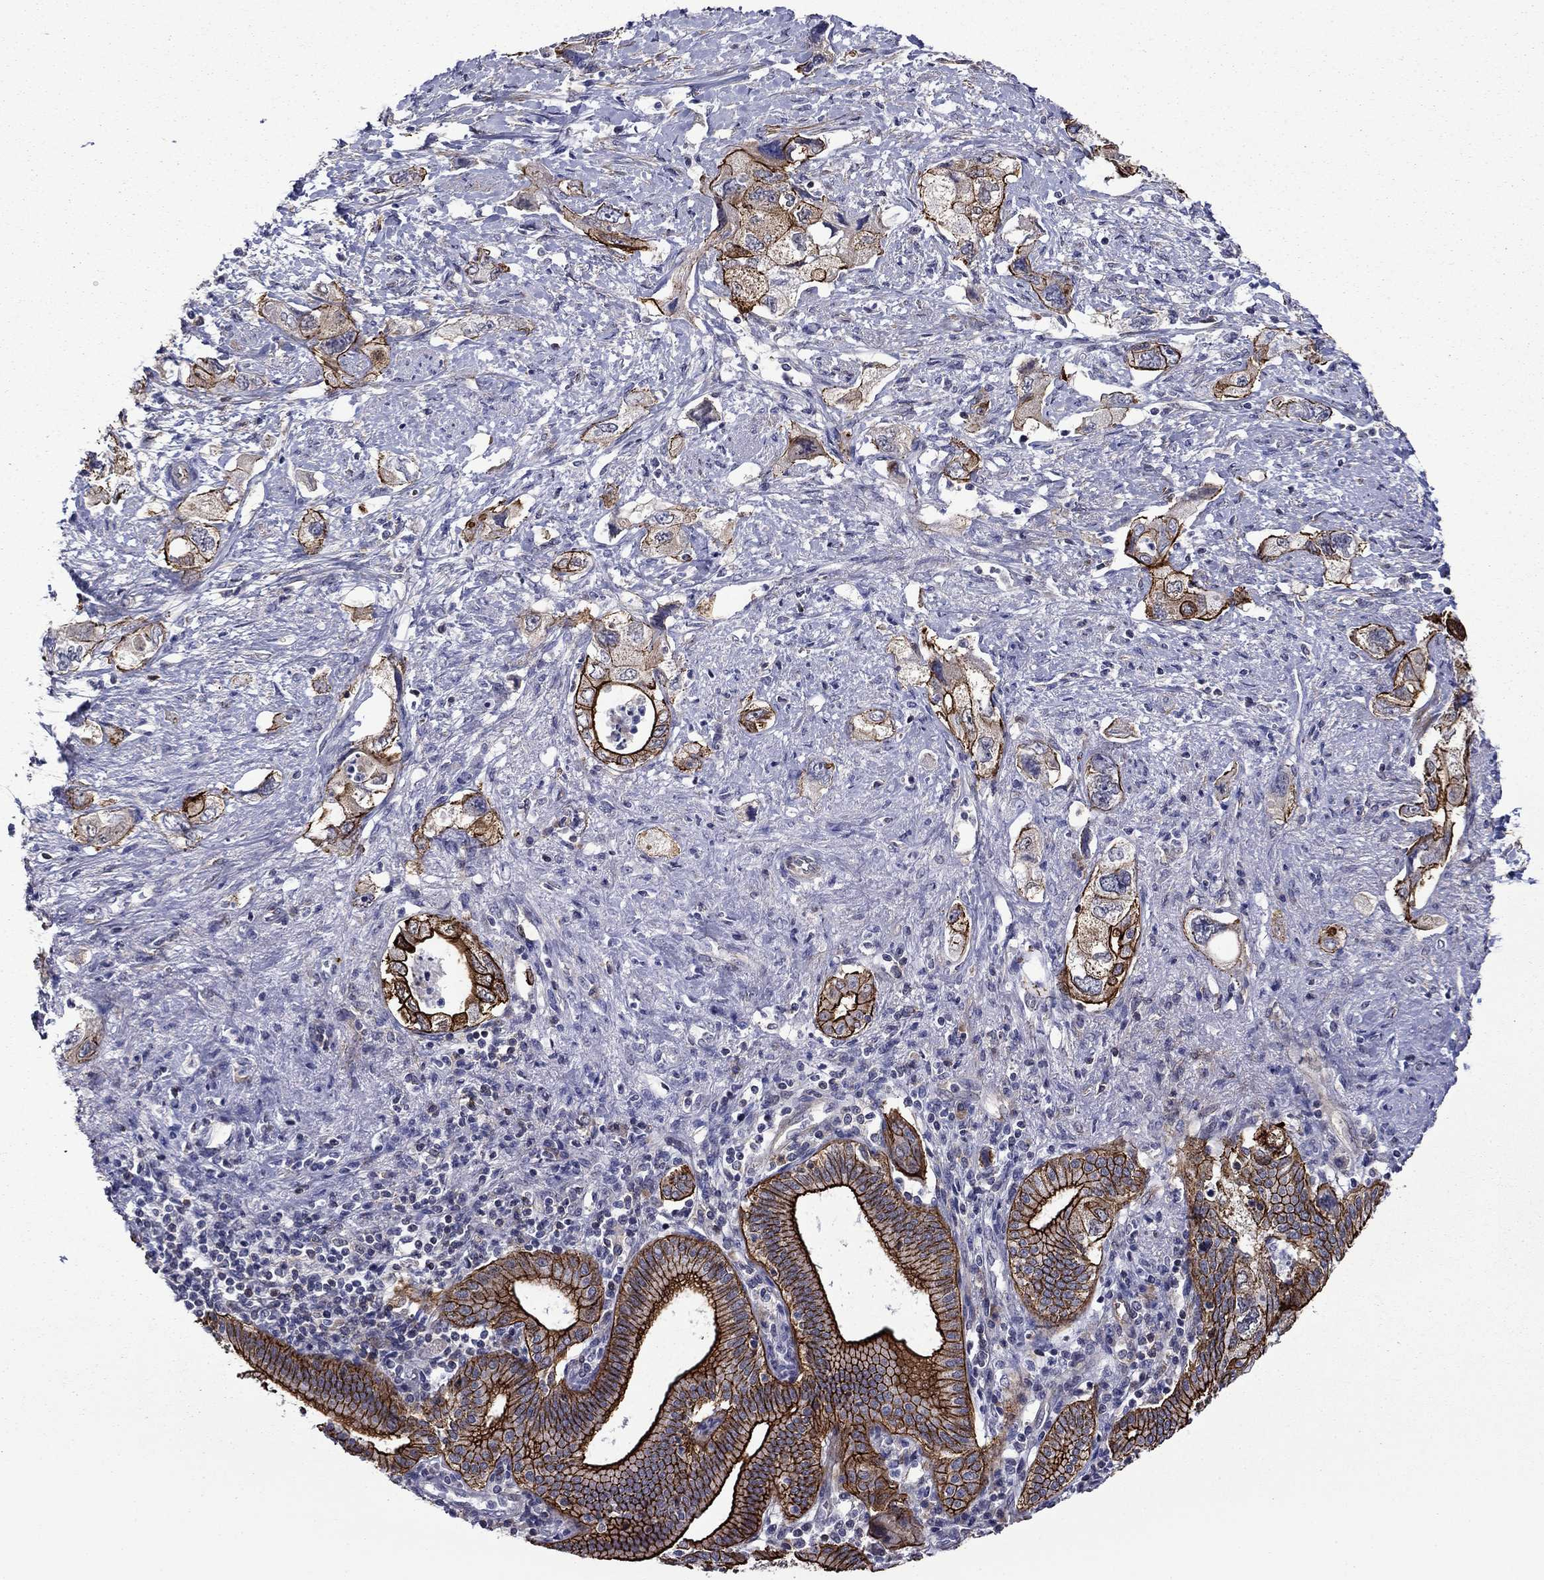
{"staining": {"intensity": "strong", "quantity": ">75%", "location": "cytoplasmic/membranous"}, "tissue": "pancreatic cancer", "cell_type": "Tumor cells", "image_type": "cancer", "snomed": [{"axis": "morphology", "description": "Adenocarcinoma, NOS"}, {"axis": "topography", "description": "Pancreas"}], "caption": "Protein expression analysis of pancreatic adenocarcinoma shows strong cytoplasmic/membranous positivity in about >75% of tumor cells.", "gene": "LMO7", "patient": {"sex": "female", "age": 73}}